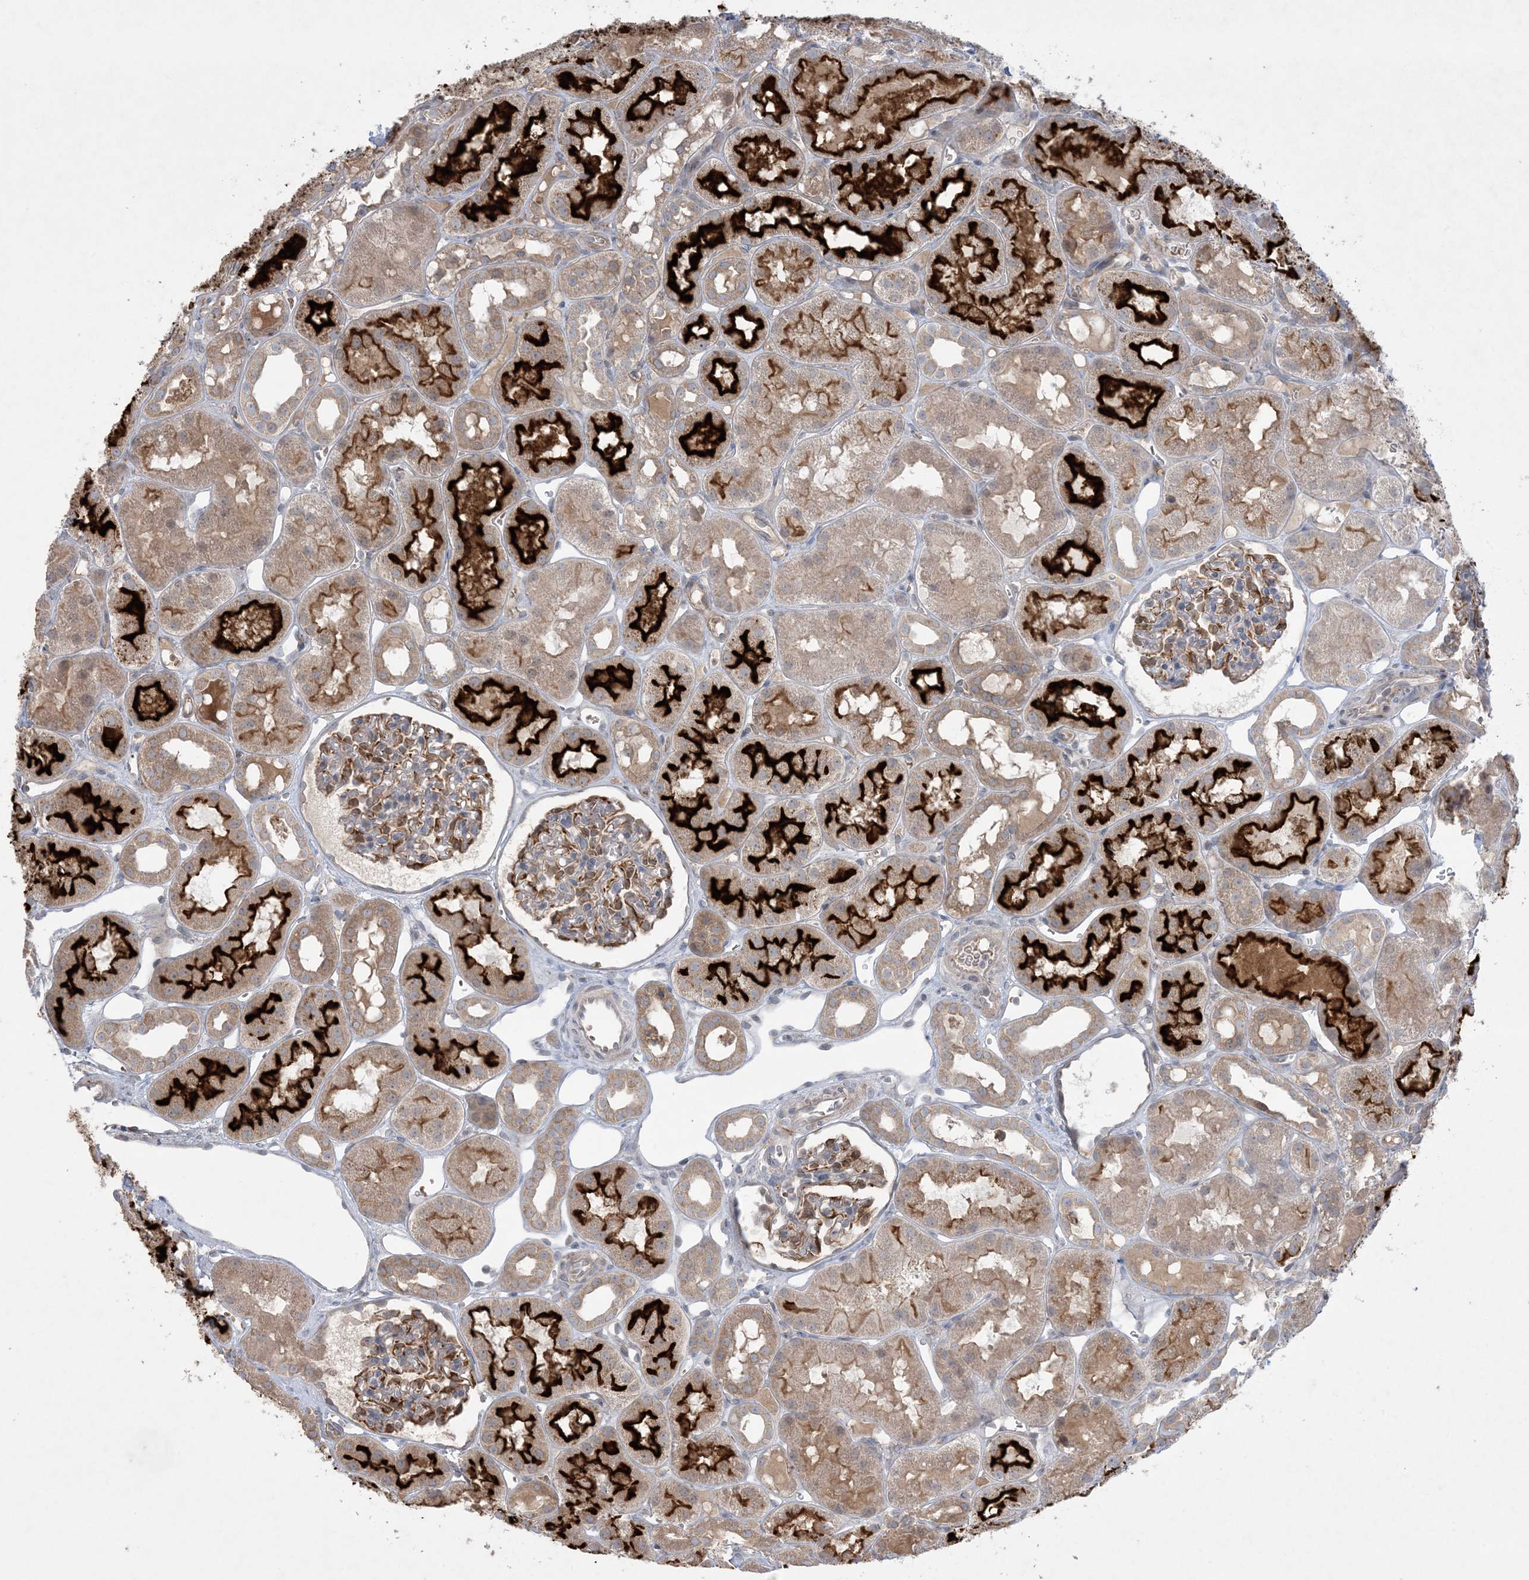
{"staining": {"intensity": "moderate", "quantity": "25%-75%", "location": "cytoplasmic/membranous"}, "tissue": "kidney", "cell_type": "Cells in glomeruli", "image_type": "normal", "snomed": [{"axis": "morphology", "description": "Normal tissue, NOS"}, {"axis": "topography", "description": "Kidney"}], "caption": "A medium amount of moderate cytoplasmic/membranous expression is appreciated in approximately 25%-75% of cells in glomeruli in benign kidney.", "gene": "MMGT1", "patient": {"sex": "male", "age": 16}}